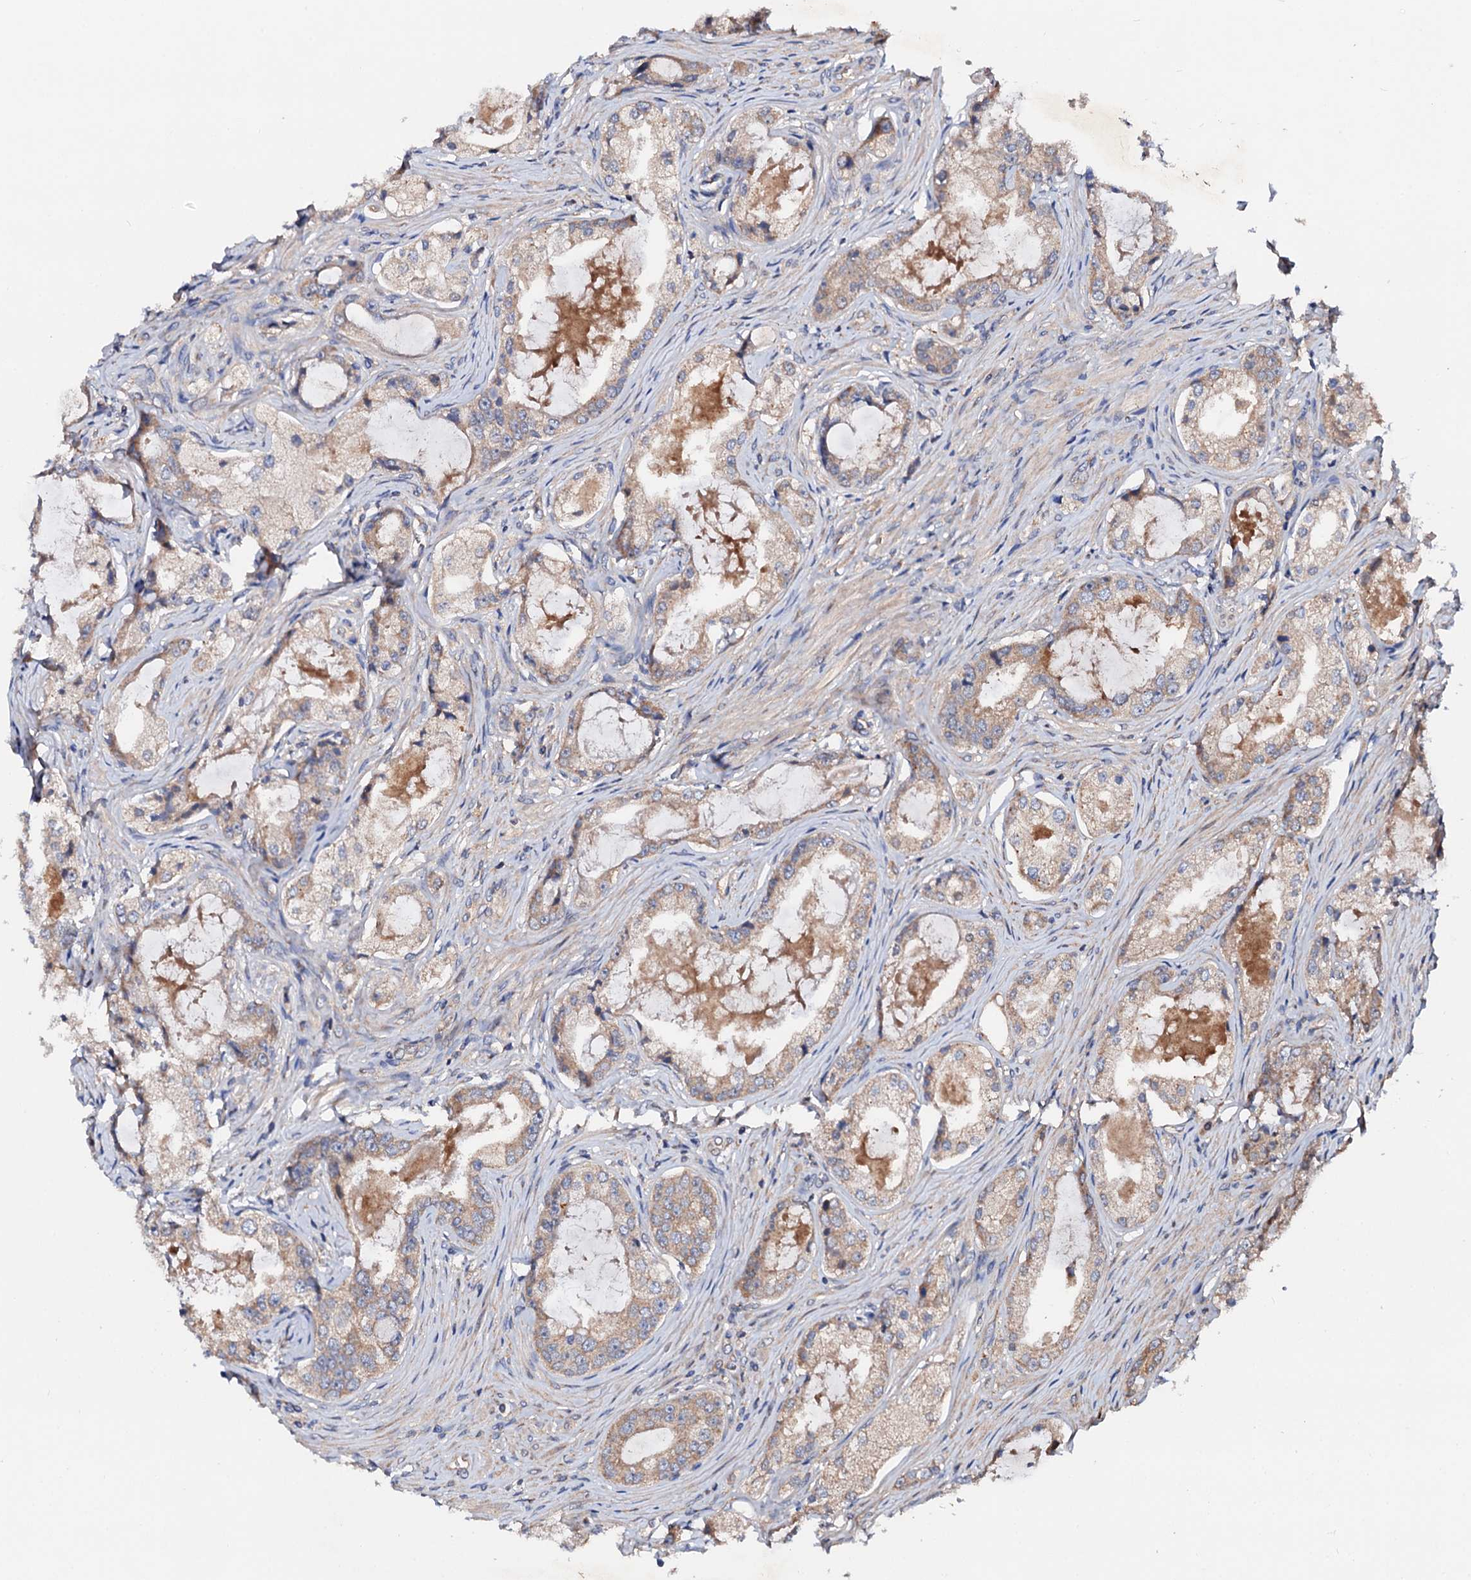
{"staining": {"intensity": "weak", "quantity": ">75%", "location": "cytoplasmic/membranous"}, "tissue": "prostate cancer", "cell_type": "Tumor cells", "image_type": "cancer", "snomed": [{"axis": "morphology", "description": "Adenocarcinoma, Low grade"}, {"axis": "topography", "description": "Prostate"}], "caption": "Protein expression analysis of adenocarcinoma (low-grade) (prostate) shows weak cytoplasmic/membranous positivity in approximately >75% of tumor cells.", "gene": "EXTL1", "patient": {"sex": "male", "age": 68}}